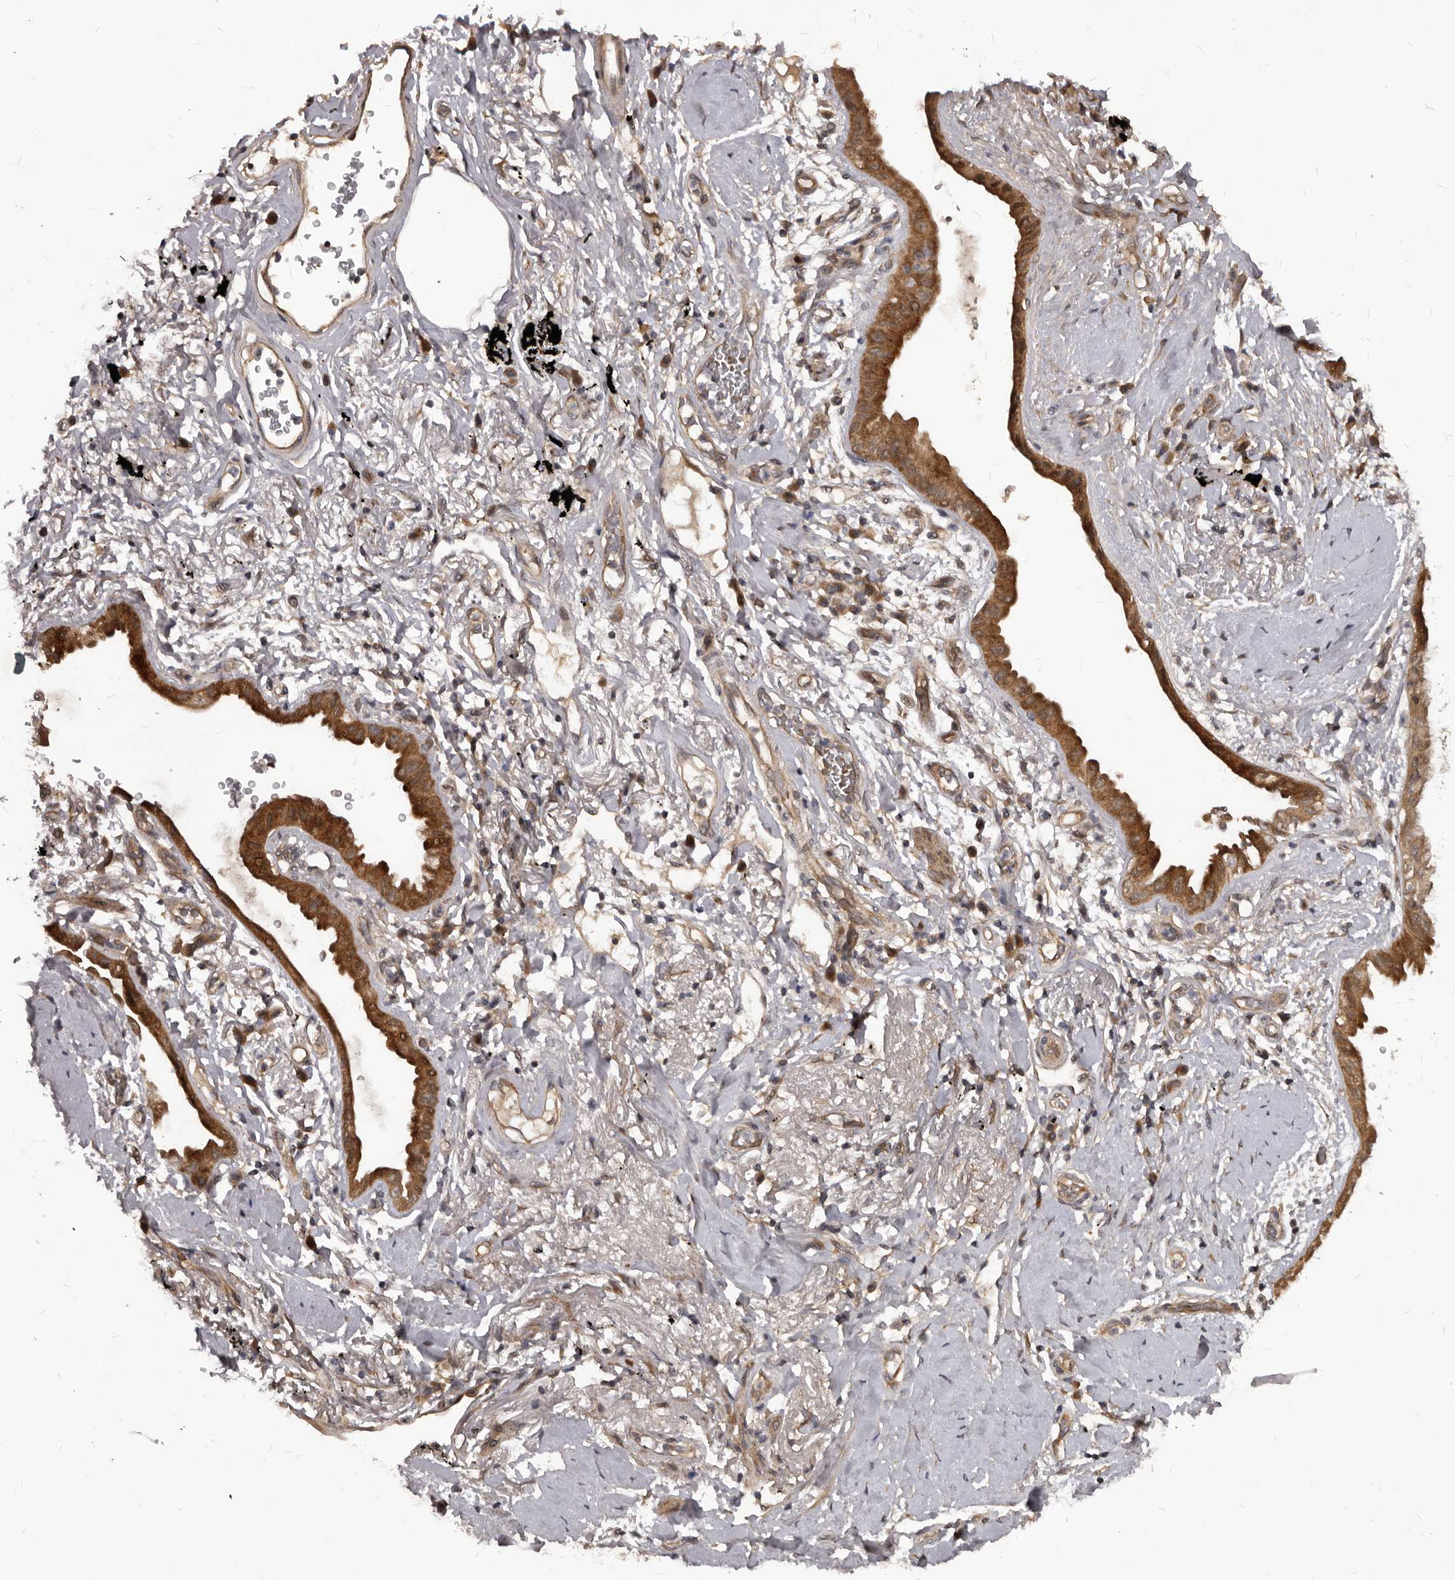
{"staining": {"intensity": "moderate", "quantity": ">75%", "location": "cytoplasmic/membranous"}, "tissue": "lung cancer", "cell_type": "Tumor cells", "image_type": "cancer", "snomed": [{"axis": "morphology", "description": "Adenocarcinoma, NOS"}, {"axis": "topography", "description": "Lung"}], "caption": "Adenocarcinoma (lung) tissue displays moderate cytoplasmic/membranous staining in about >75% of tumor cells", "gene": "GABPB2", "patient": {"sex": "female", "age": 70}}